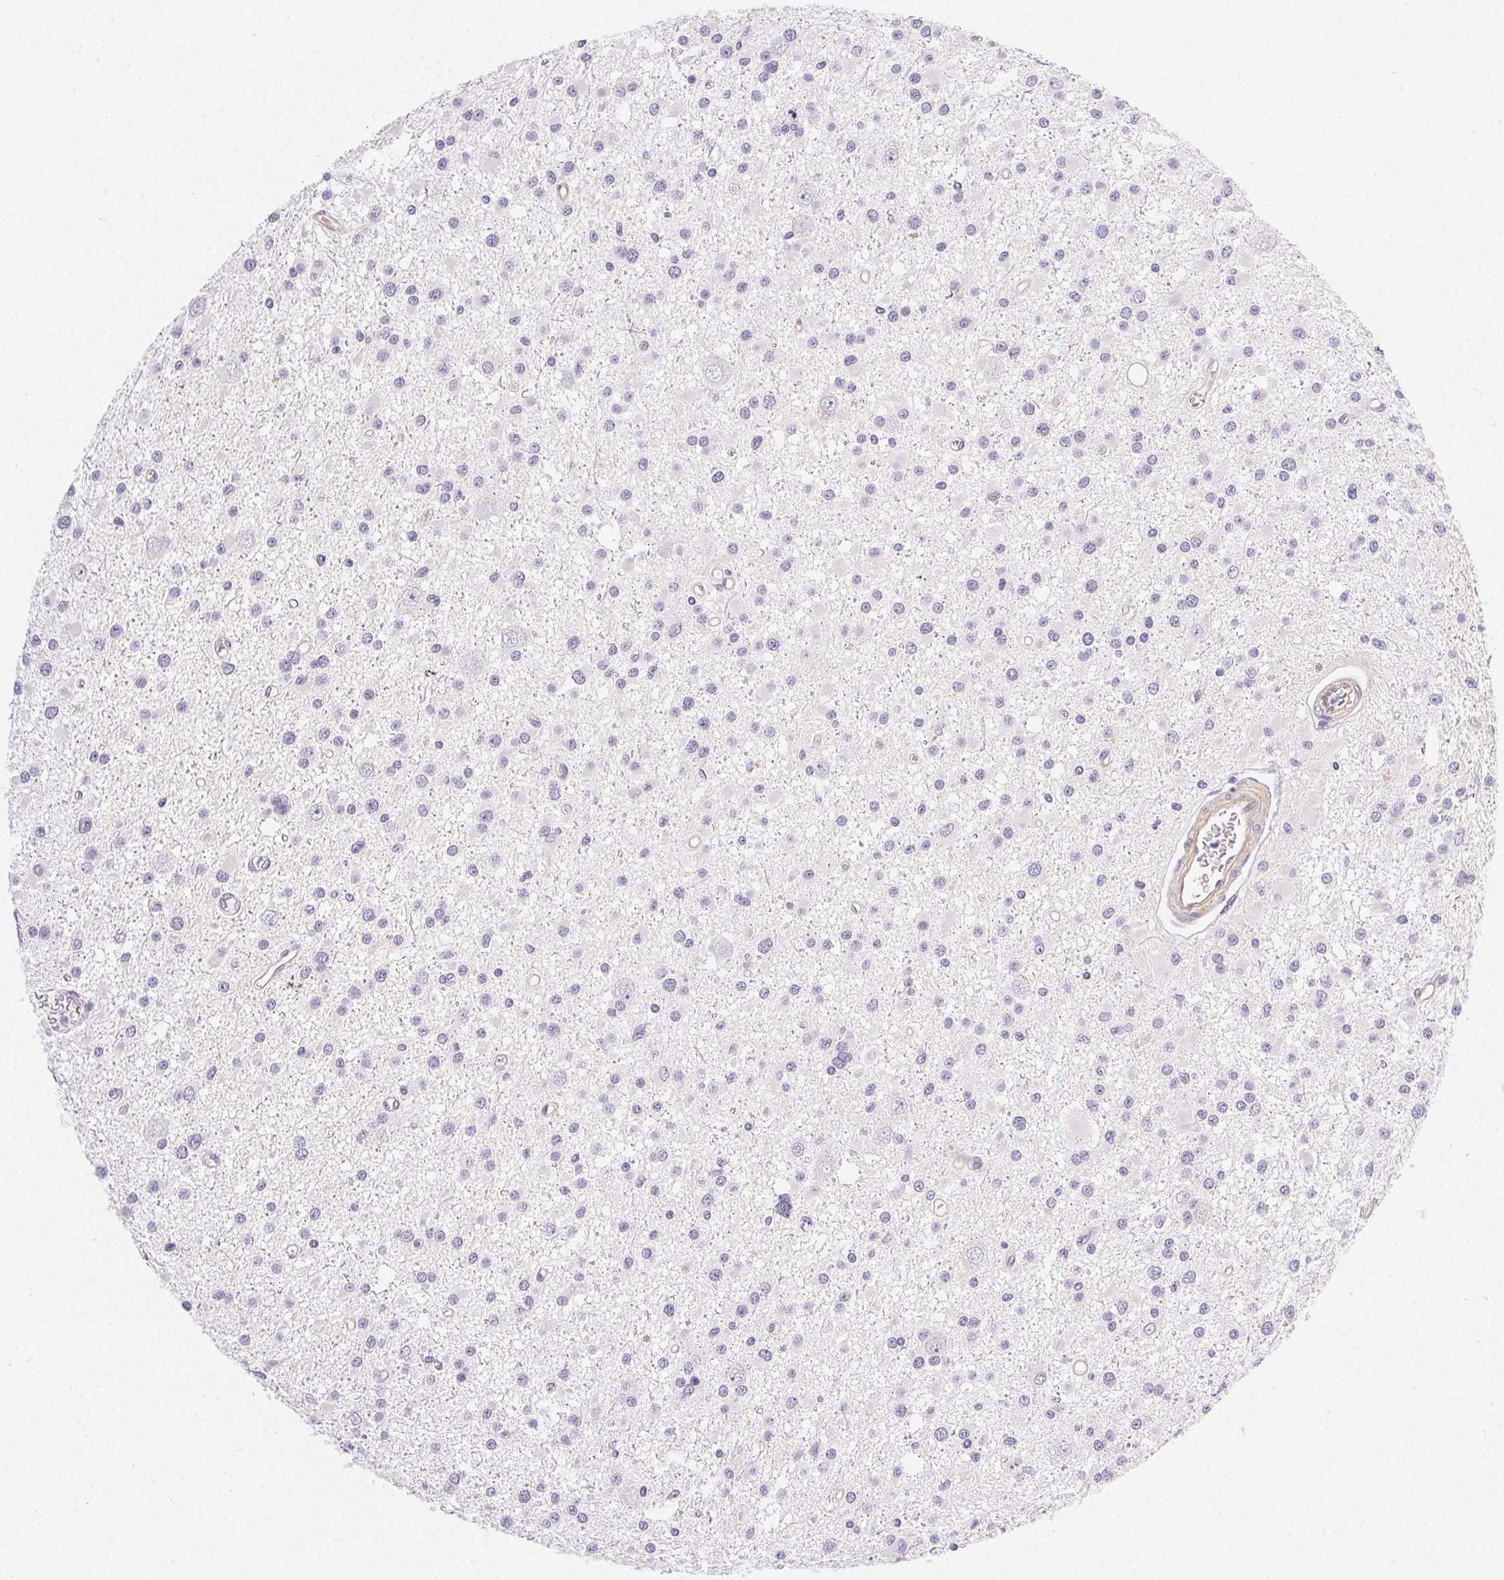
{"staining": {"intensity": "negative", "quantity": "none", "location": "none"}, "tissue": "glioma", "cell_type": "Tumor cells", "image_type": "cancer", "snomed": [{"axis": "morphology", "description": "Glioma, malignant, High grade"}, {"axis": "topography", "description": "Brain"}], "caption": "A high-resolution photomicrograph shows immunohistochemistry staining of malignant high-grade glioma, which demonstrates no significant positivity in tumor cells.", "gene": "CSN1S1", "patient": {"sex": "male", "age": 54}}